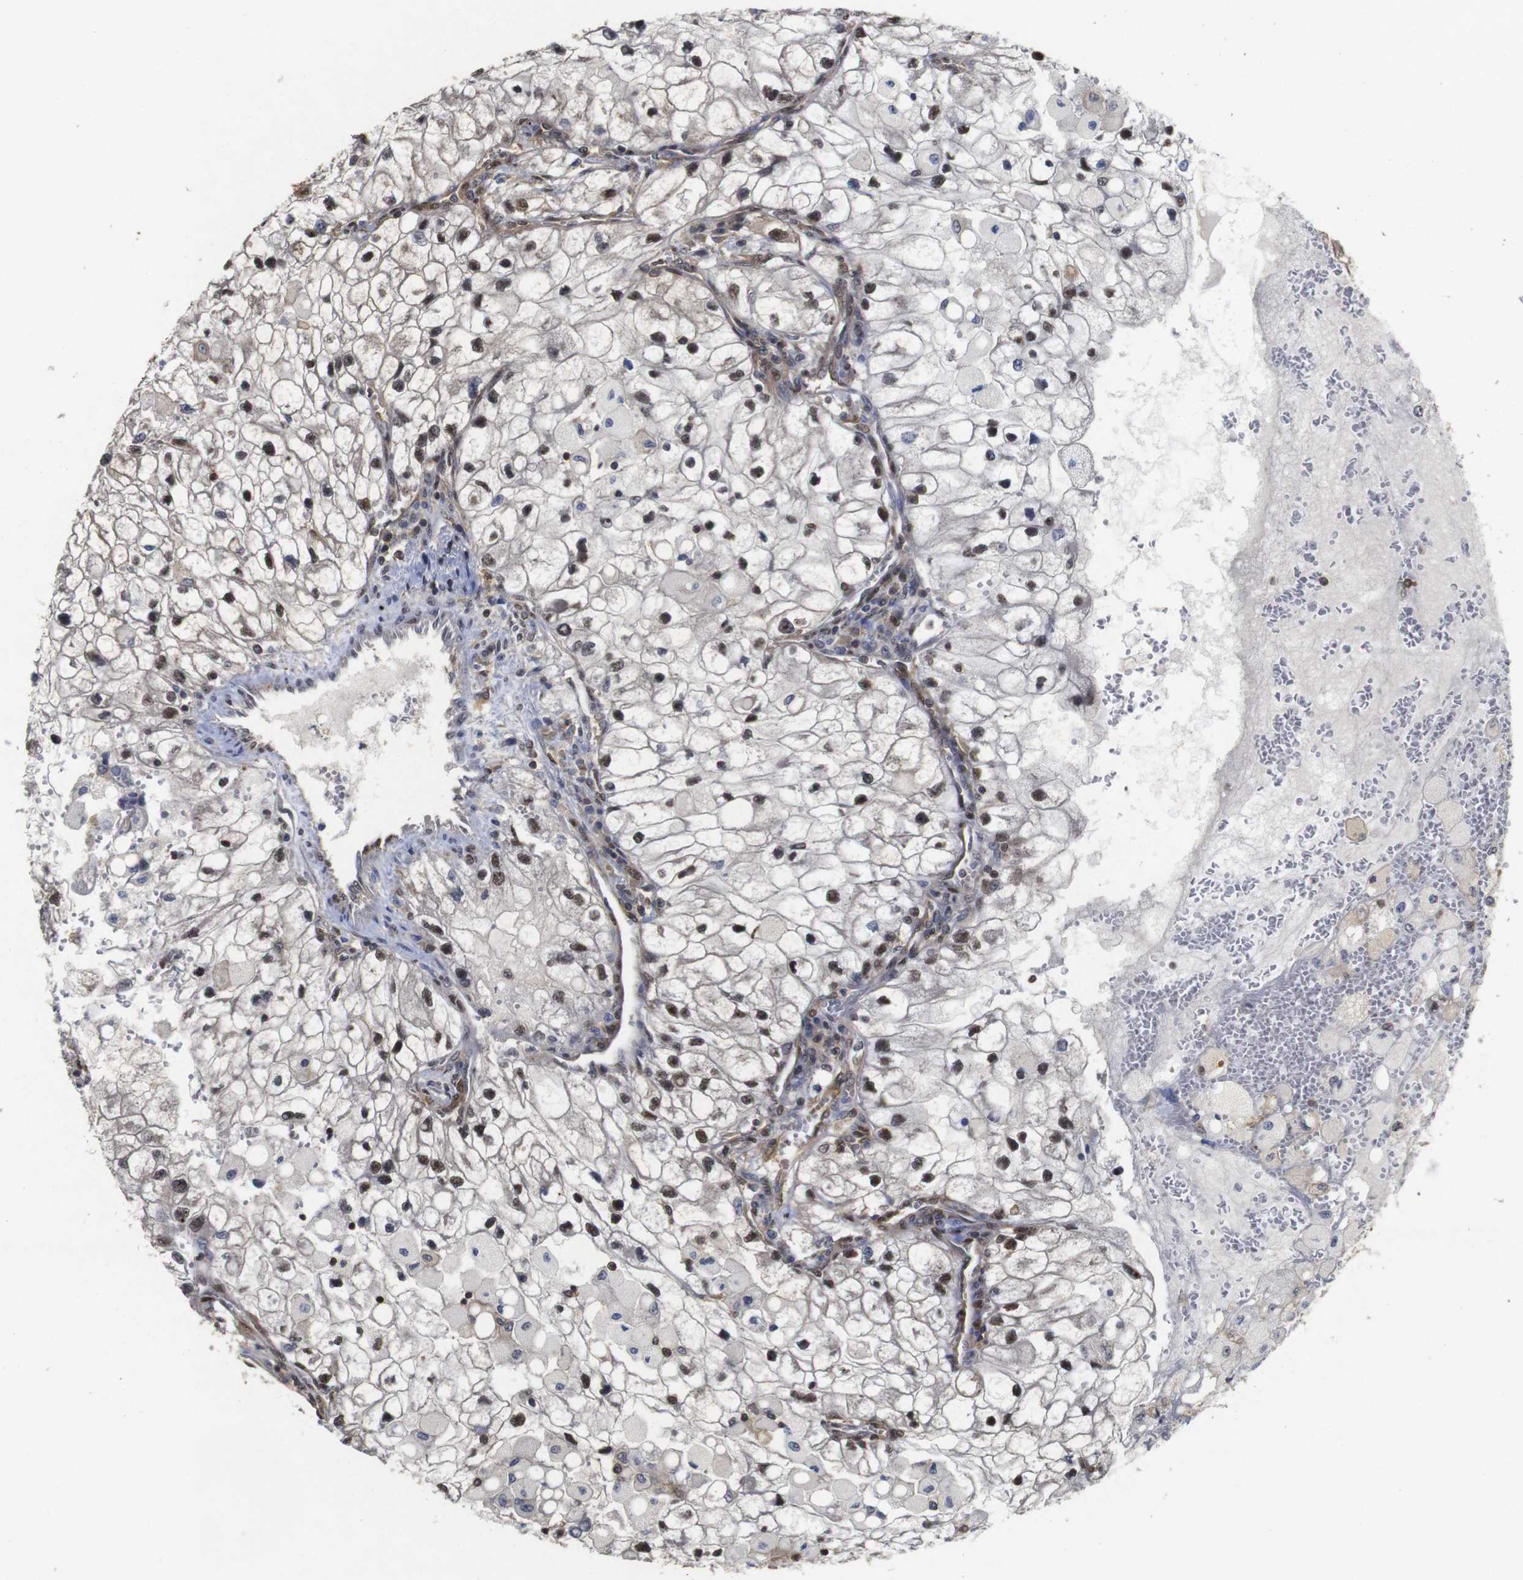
{"staining": {"intensity": "strong", "quantity": "25%-75%", "location": "nuclear"}, "tissue": "renal cancer", "cell_type": "Tumor cells", "image_type": "cancer", "snomed": [{"axis": "morphology", "description": "Adenocarcinoma, NOS"}, {"axis": "topography", "description": "Kidney"}], "caption": "Renal cancer tissue exhibits strong nuclear expression in about 25%-75% of tumor cells Immunohistochemistry stains the protein of interest in brown and the nuclei are stained blue.", "gene": "SUMO3", "patient": {"sex": "female", "age": 70}}